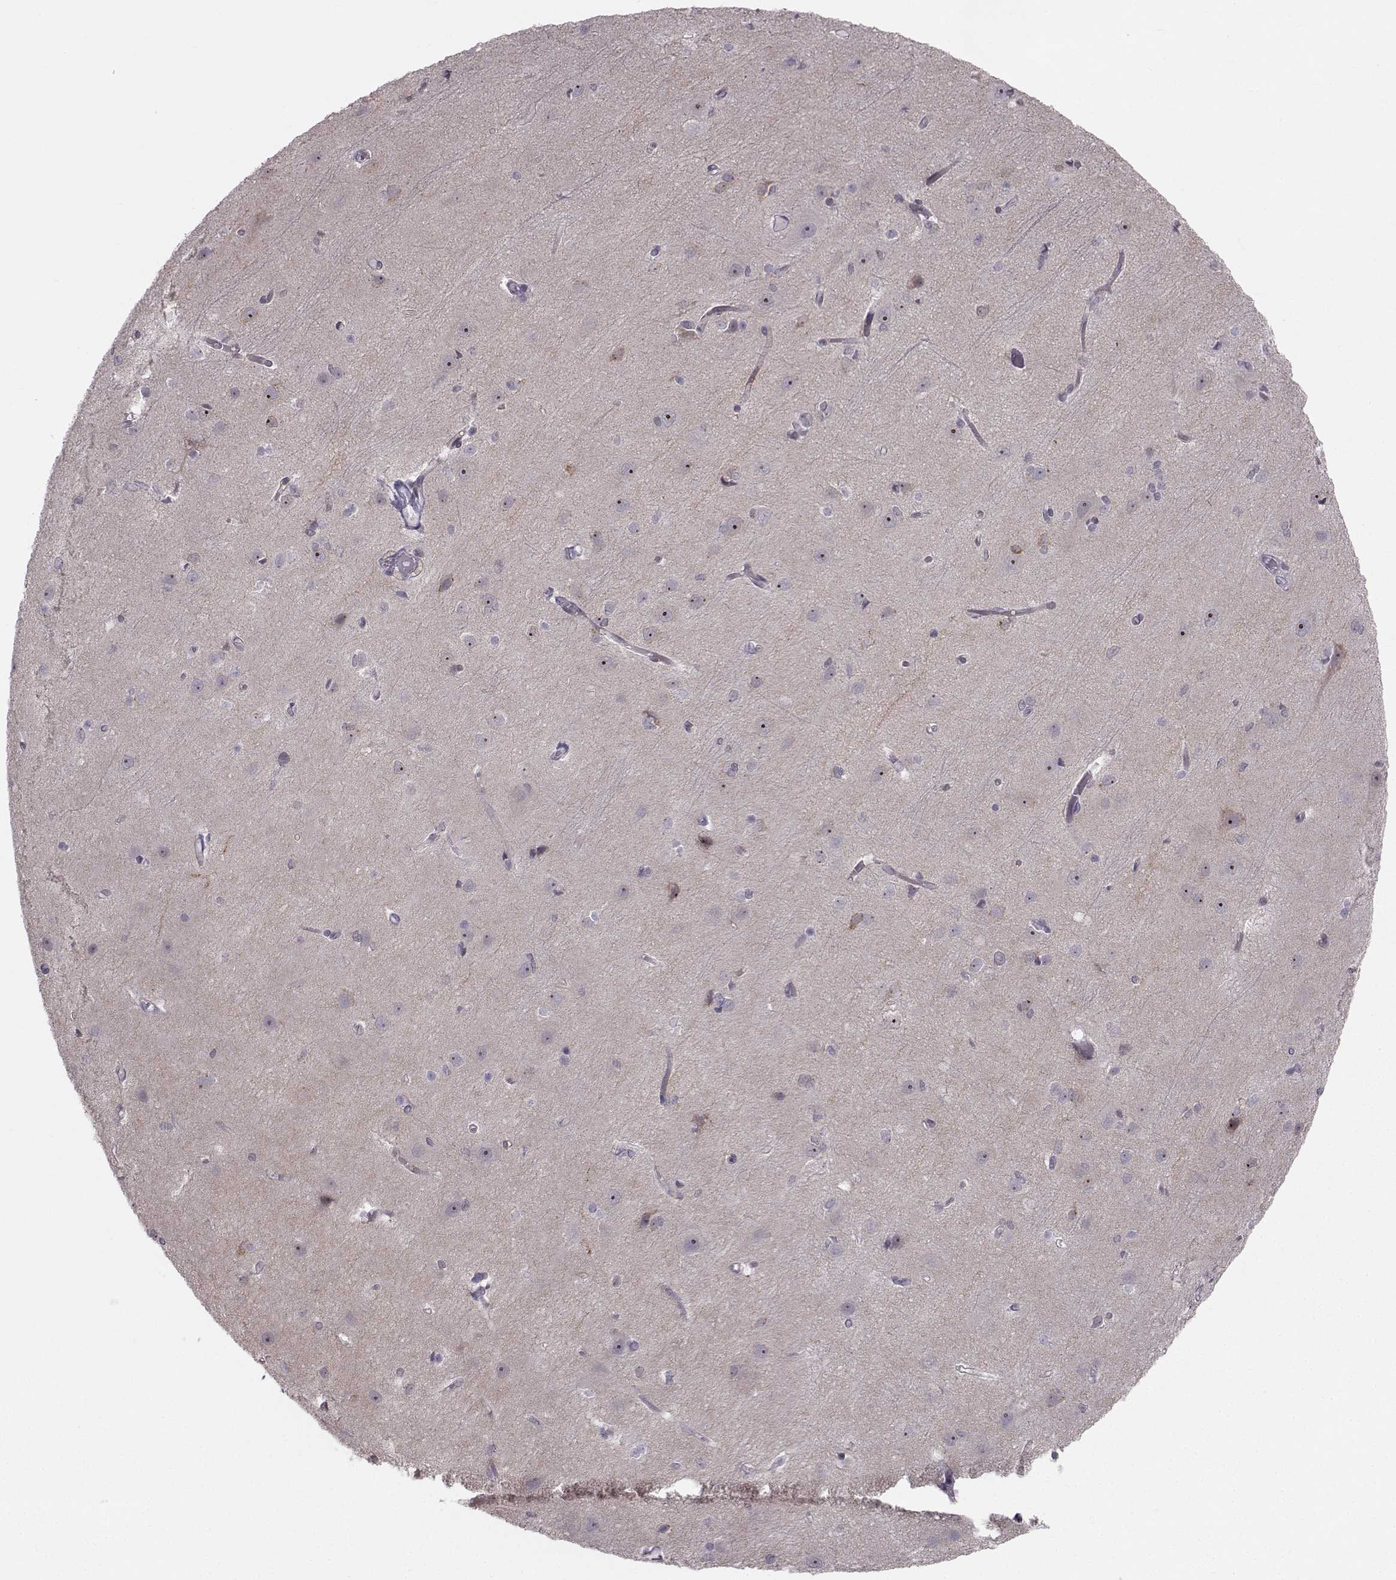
{"staining": {"intensity": "negative", "quantity": "none", "location": "none"}, "tissue": "cerebral cortex", "cell_type": "Endothelial cells", "image_type": "normal", "snomed": [{"axis": "morphology", "description": "Normal tissue, NOS"}, {"axis": "topography", "description": "Cerebral cortex"}], "caption": "This photomicrograph is of benign cerebral cortex stained with IHC to label a protein in brown with the nuclei are counter-stained blue. There is no positivity in endothelial cells.", "gene": "LRP8", "patient": {"sex": "male", "age": 37}}